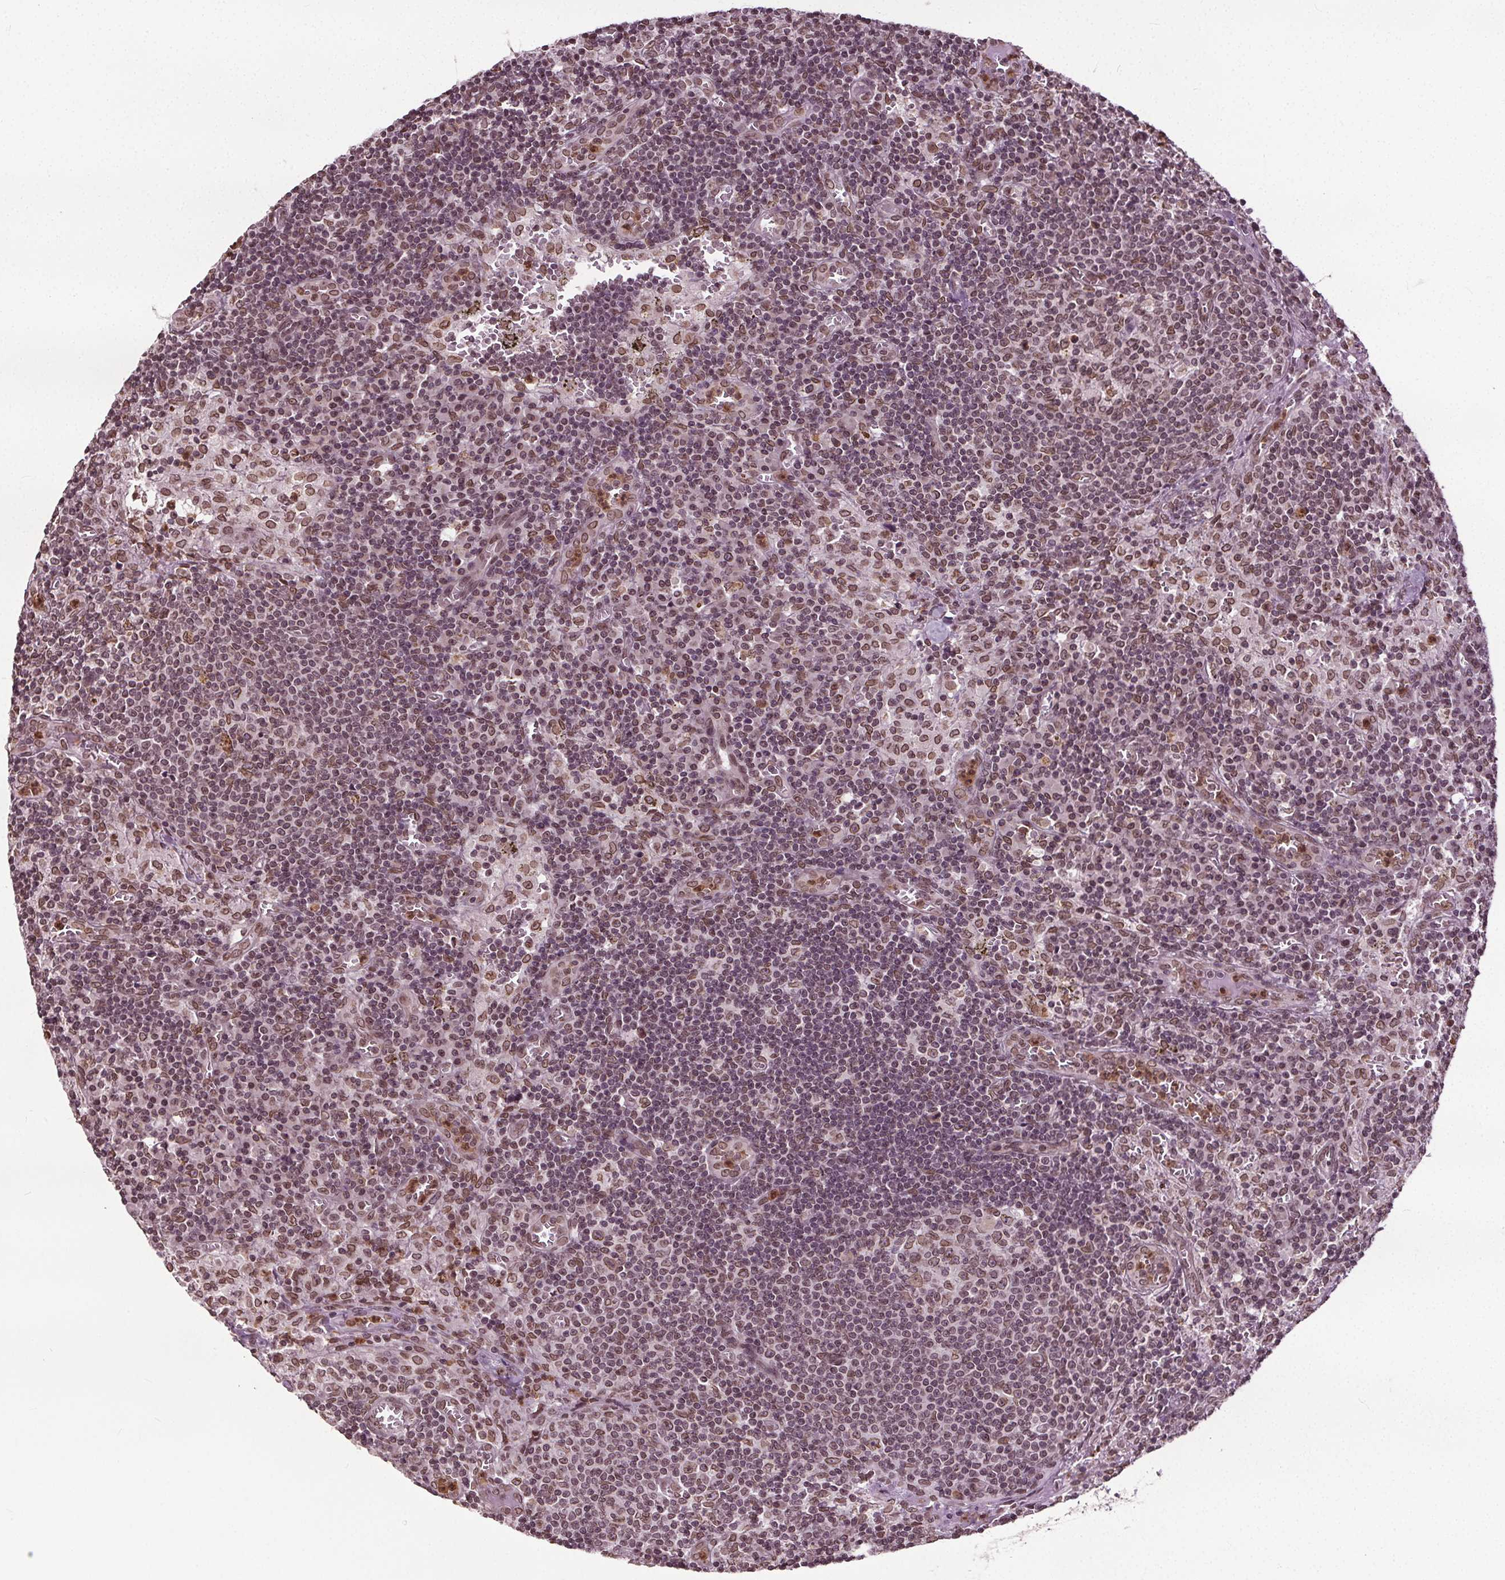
{"staining": {"intensity": "moderate", "quantity": "25%-75%", "location": "cytoplasmic/membranous,nuclear"}, "tissue": "lymph node", "cell_type": "Germinal center cells", "image_type": "normal", "snomed": [{"axis": "morphology", "description": "Normal tissue, NOS"}, {"axis": "topography", "description": "Lymph node"}], "caption": "The immunohistochemical stain labels moderate cytoplasmic/membranous,nuclear staining in germinal center cells of benign lymph node. (IHC, brightfield microscopy, high magnification).", "gene": "TTC39C", "patient": {"sex": "male", "age": 62}}